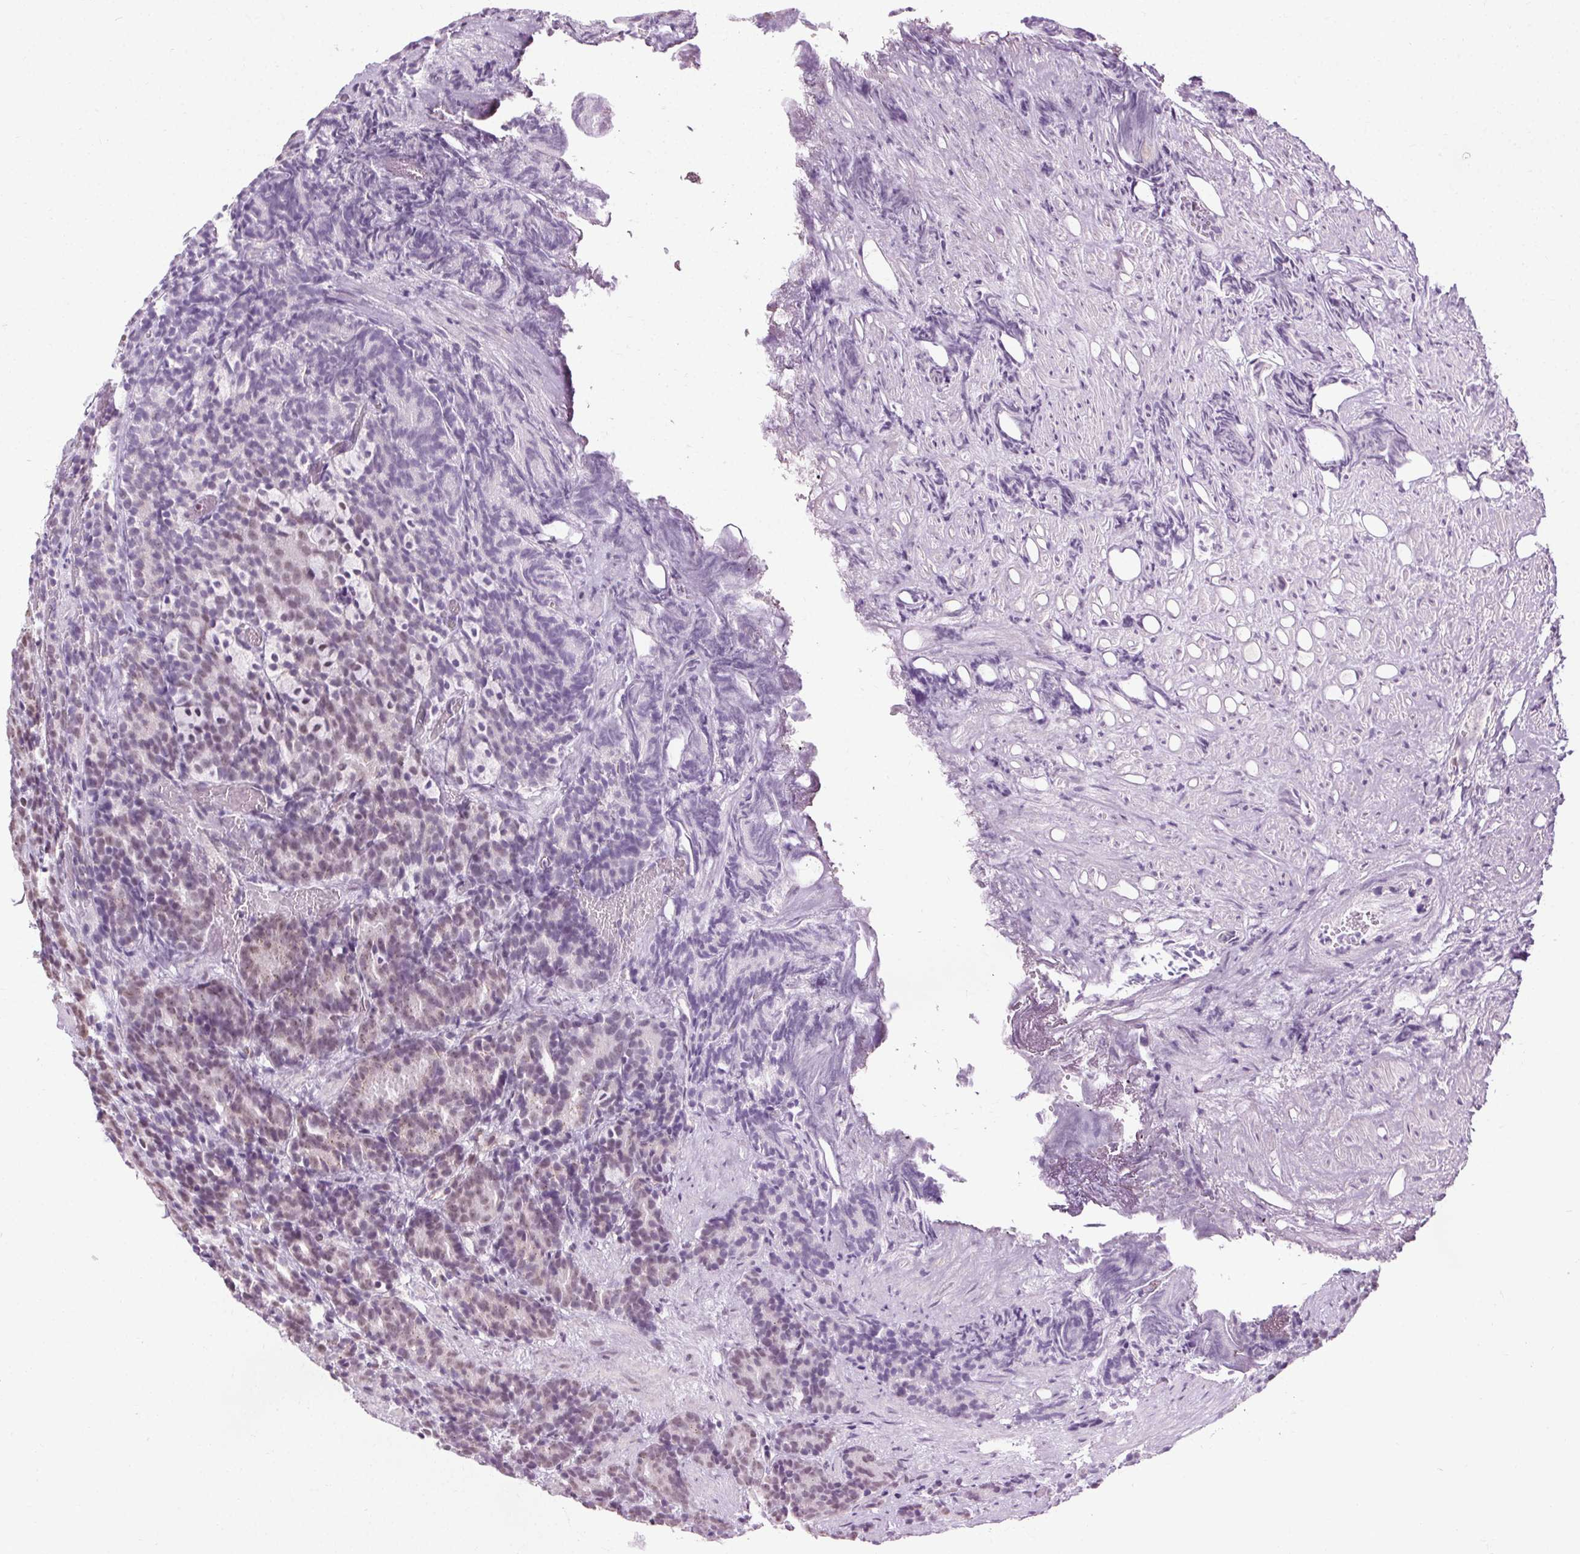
{"staining": {"intensity": "weak", "quantity": "25%-75%", "location": "nuclear"}, "tissue": "prostate cancer", "cell_type": "Tumor cells", "image_type": "cancer", "snomed": [{"axis": "morphology", "description": "Adenocarcinoma, High grade"}, {"axis": "topography", "description": "Prostate"}], "caption": "High-grade adenocarcinoma (prostate) tissue shows weak nuclear expression in approximately 25%-75% of tumor cells", "gene": "CEBPA", "patient": {"sex": "male", "age": 84}}